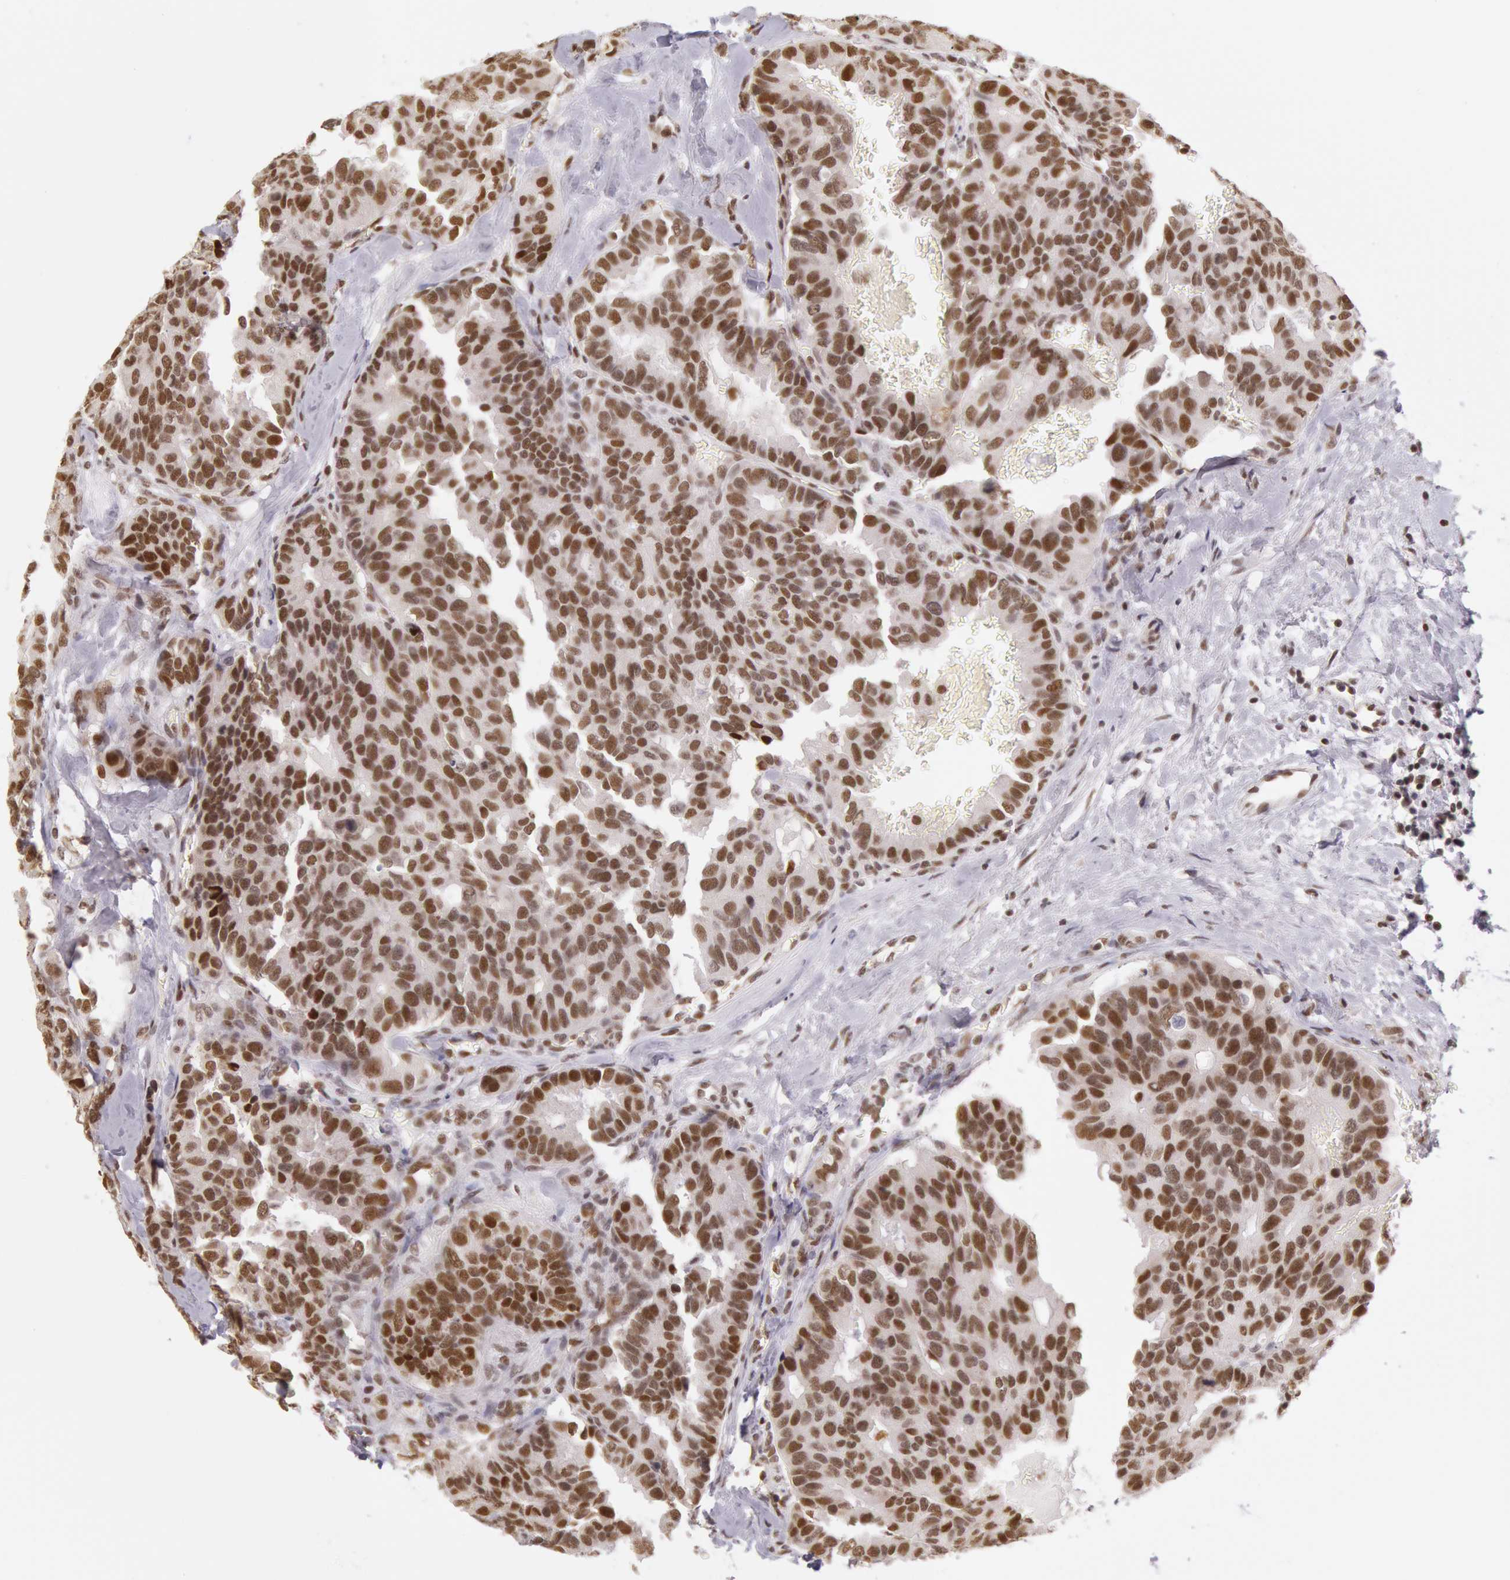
{"staining": {"intensity": "strong", "quantity": ">75%", "location": "nuclear"}, "tissue": "breast cancer", "cell_type": "Tumor cells", "image_type": "cancer", "snomed": [{"axis": "morphology", "description": "Duct carcinoma"}, {"axis": "topography", "description": "Breast"}], "caption": "Breast cancer (infiltrating ductal carcinoma) tissue shows strong nuclear staining in approximately >75% of tumor cells, visualized by immunohistochemistry.", "gene": "ESS2", "patient": {"sex": "female", "age": 69}}